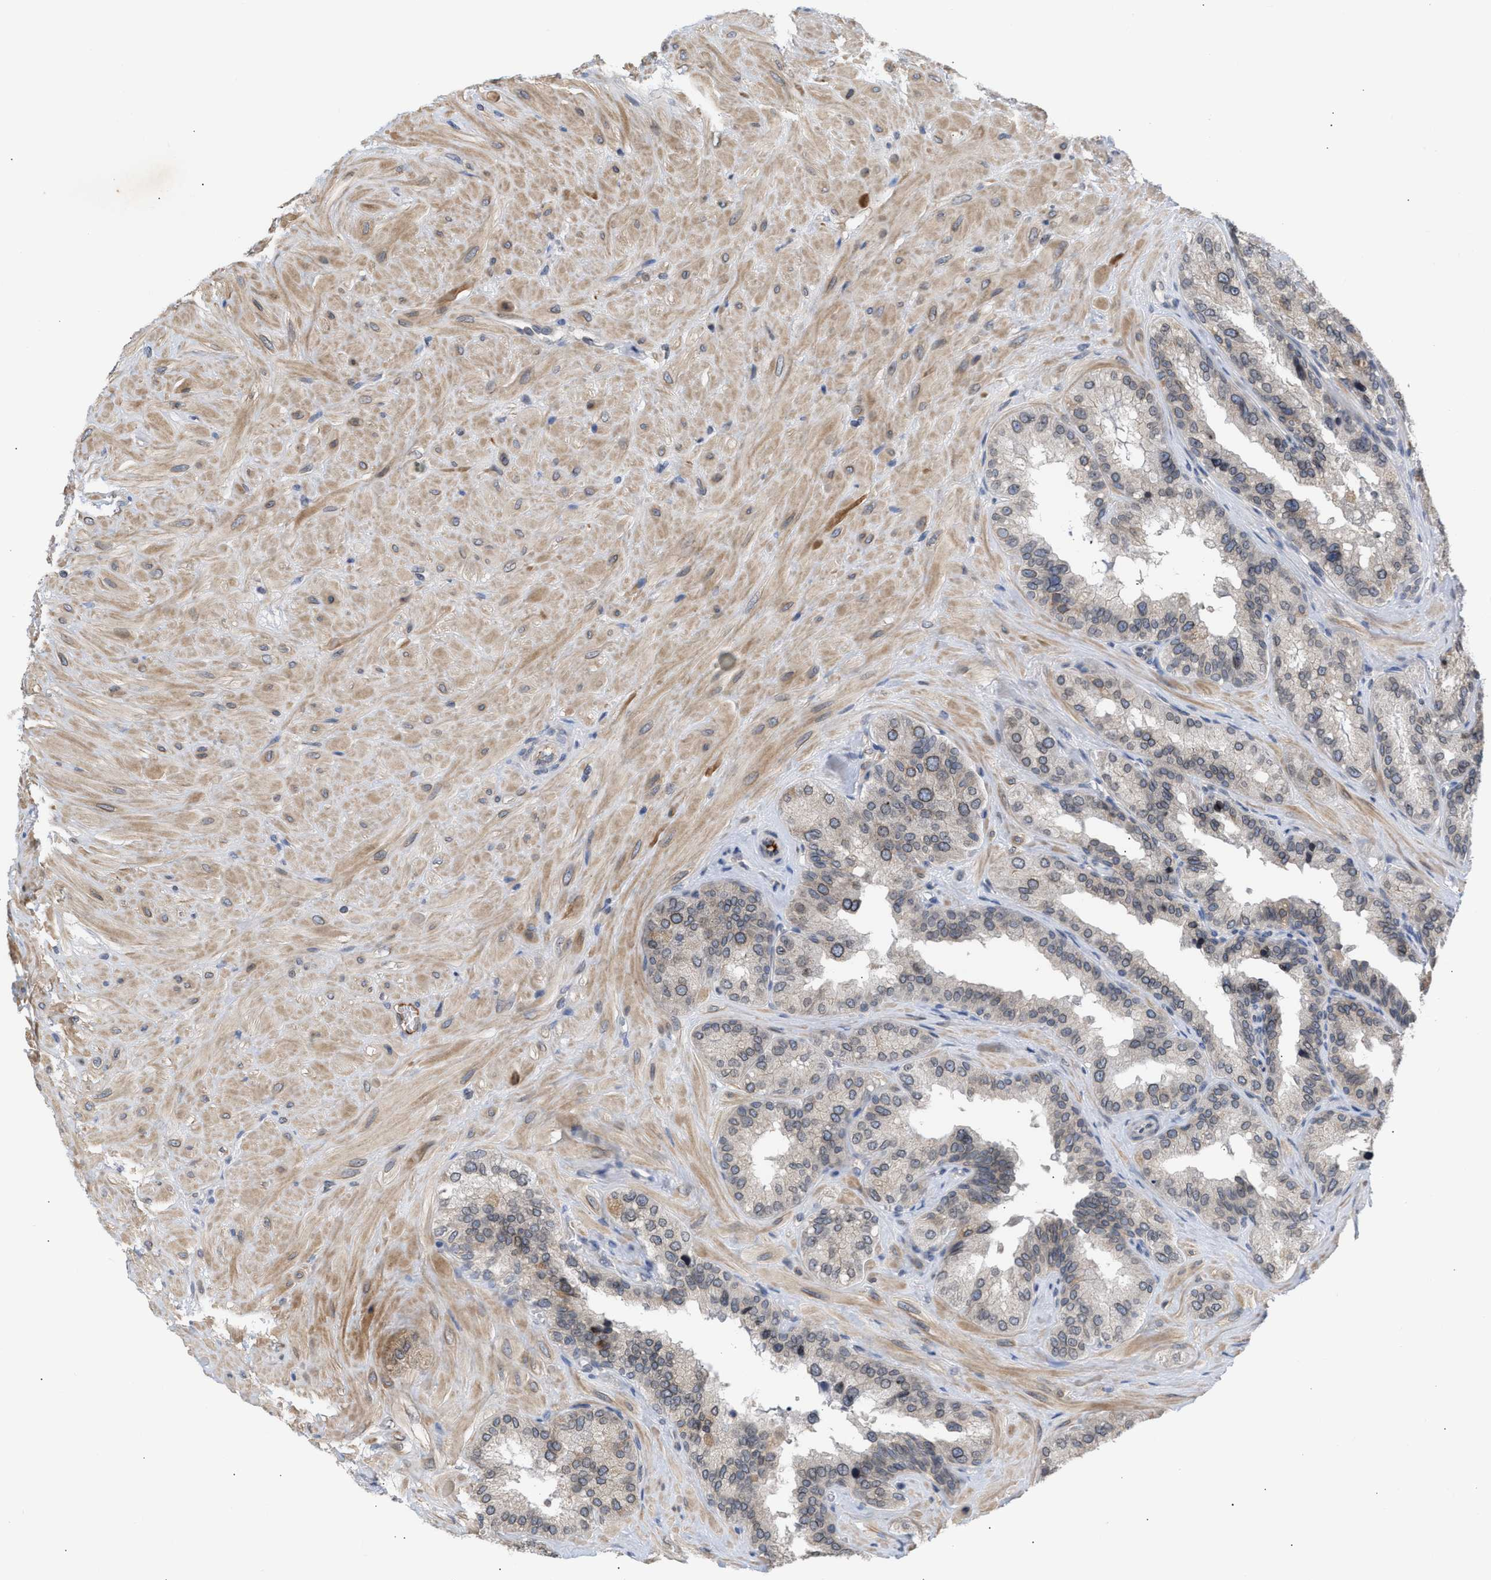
{"staining": {"intensity": "weak", "quantity": "25%-75%", "location": "cytoplasmic/membranous,nuclear"}, "tissue": "seminal vesicle", "cell_type": "Glandular cells", "image_type": "normal", "snomed": [{"axis": "morphology", "description": "Normal tissue, NOS"}, {"axis": "topography", "description": "Prostate"}, {"axis": "topography", "description": "Seminal veicle"}], "caption": "Immunohistochemical staining of normal human seminal vesicle demonstrates 25%-75% levels of weak cytoplasmic/membranous,nuclear protein expression in about 25%-75% of glandular cells. (Stains: DAB (3,3'-diaminobenzidine) in brown, nuclei in blue, Microscopy: brightfield microscopy at high magnification).", "gene": "NUP62", "patient": {"sex": "male", "age": 51}}